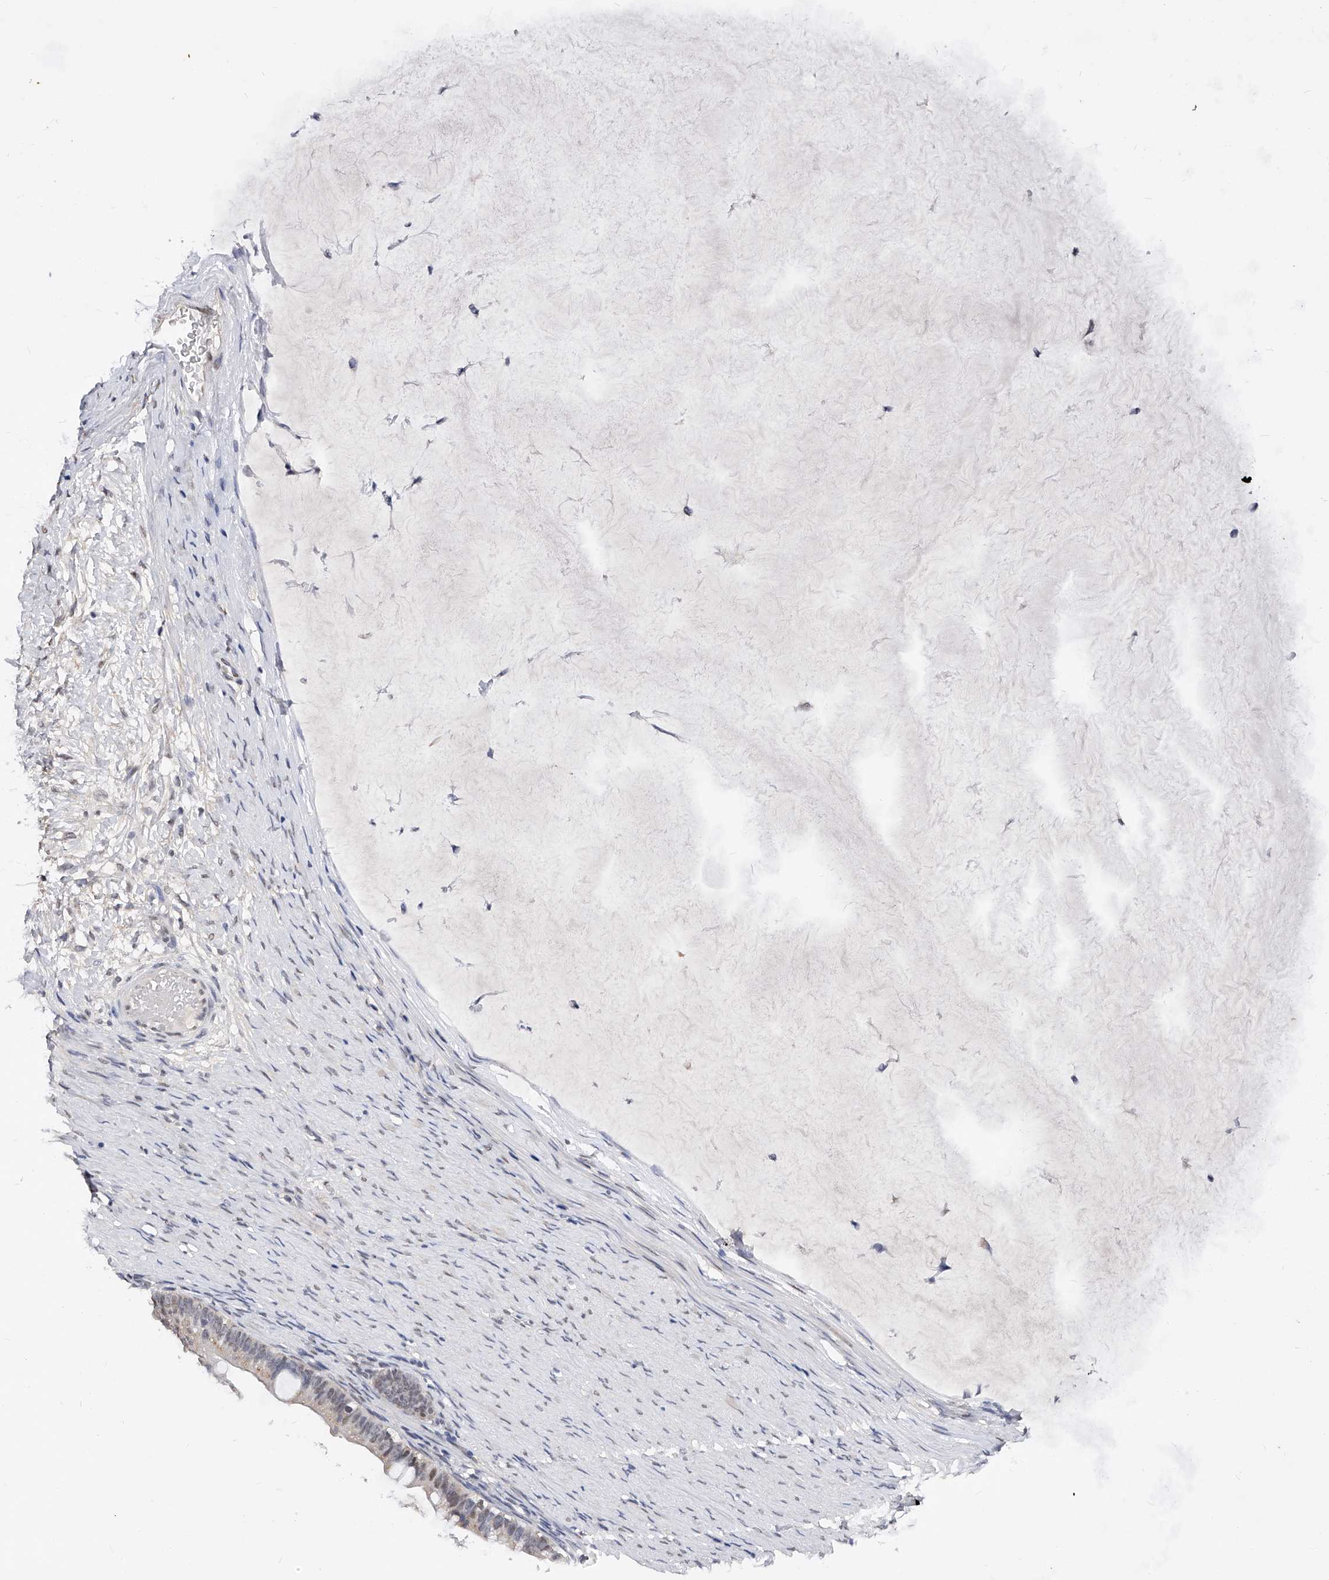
{"staining": {"intensity": "weak", "quantity": "25%-75%", "location": "nuclear"}, "tissue": "ovarian cancer", "cell_type": "Tumor cells", "image_type": "cancer", "snomed": [{"axis": "morphology", "description": "Cystadenocarcinoma, mucinous, NOS"}, {"axis": "topography", "description": "Ovary"}], "caption": "An IHC histopathology image of neoplastic tissue is shown. Protein staining in brown shows weak nuclear positivity in ovarian mucinous cystadenocarcinoma within tumor cells.", "gene": "ZNF529", "patient": {"sex": "female", "age": 61}}